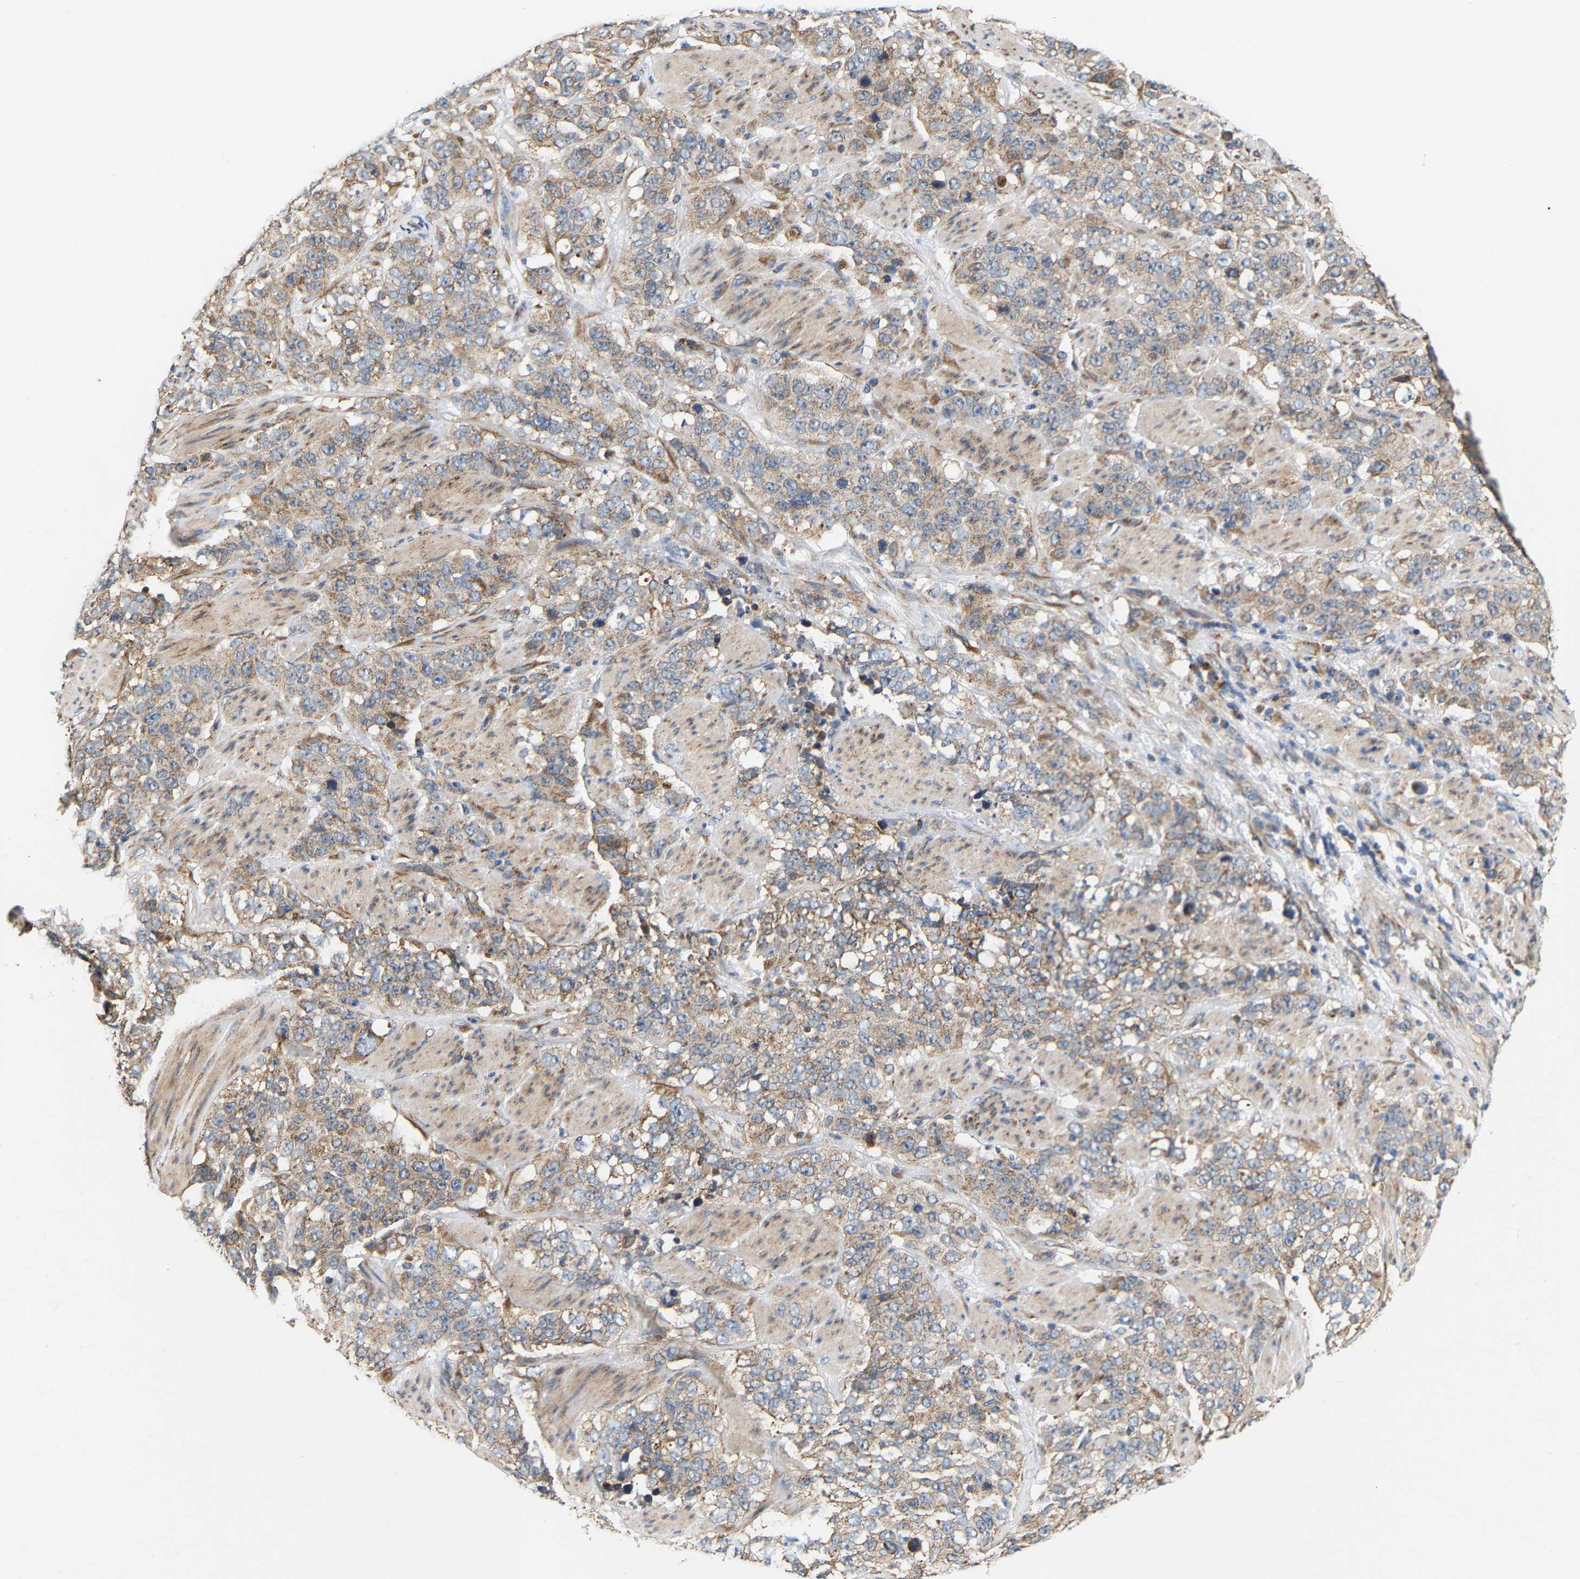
{"staining": {"intensity": "weak", "quantity": "25%-75%", "location": "cytoplasmic/membranous"}, "tissue": "stomach cancer", "cell_type": "Tumor cells", "image_type": "cancer", "snomed": [{"axis": "morphology", "description": "Adenocarcinoma, NOS"}, {"axis": "topography", "description": "Stomach"}], "caption": "Approximately 25%-75% of tumor cells in adenocarcinoma (stomach) display weak cytoplasmic/membranous protein staining as visualized by brown immunohistochemical staining.", "gene": "TMEM168", "patient": {"sex": "male", "age": 48}}